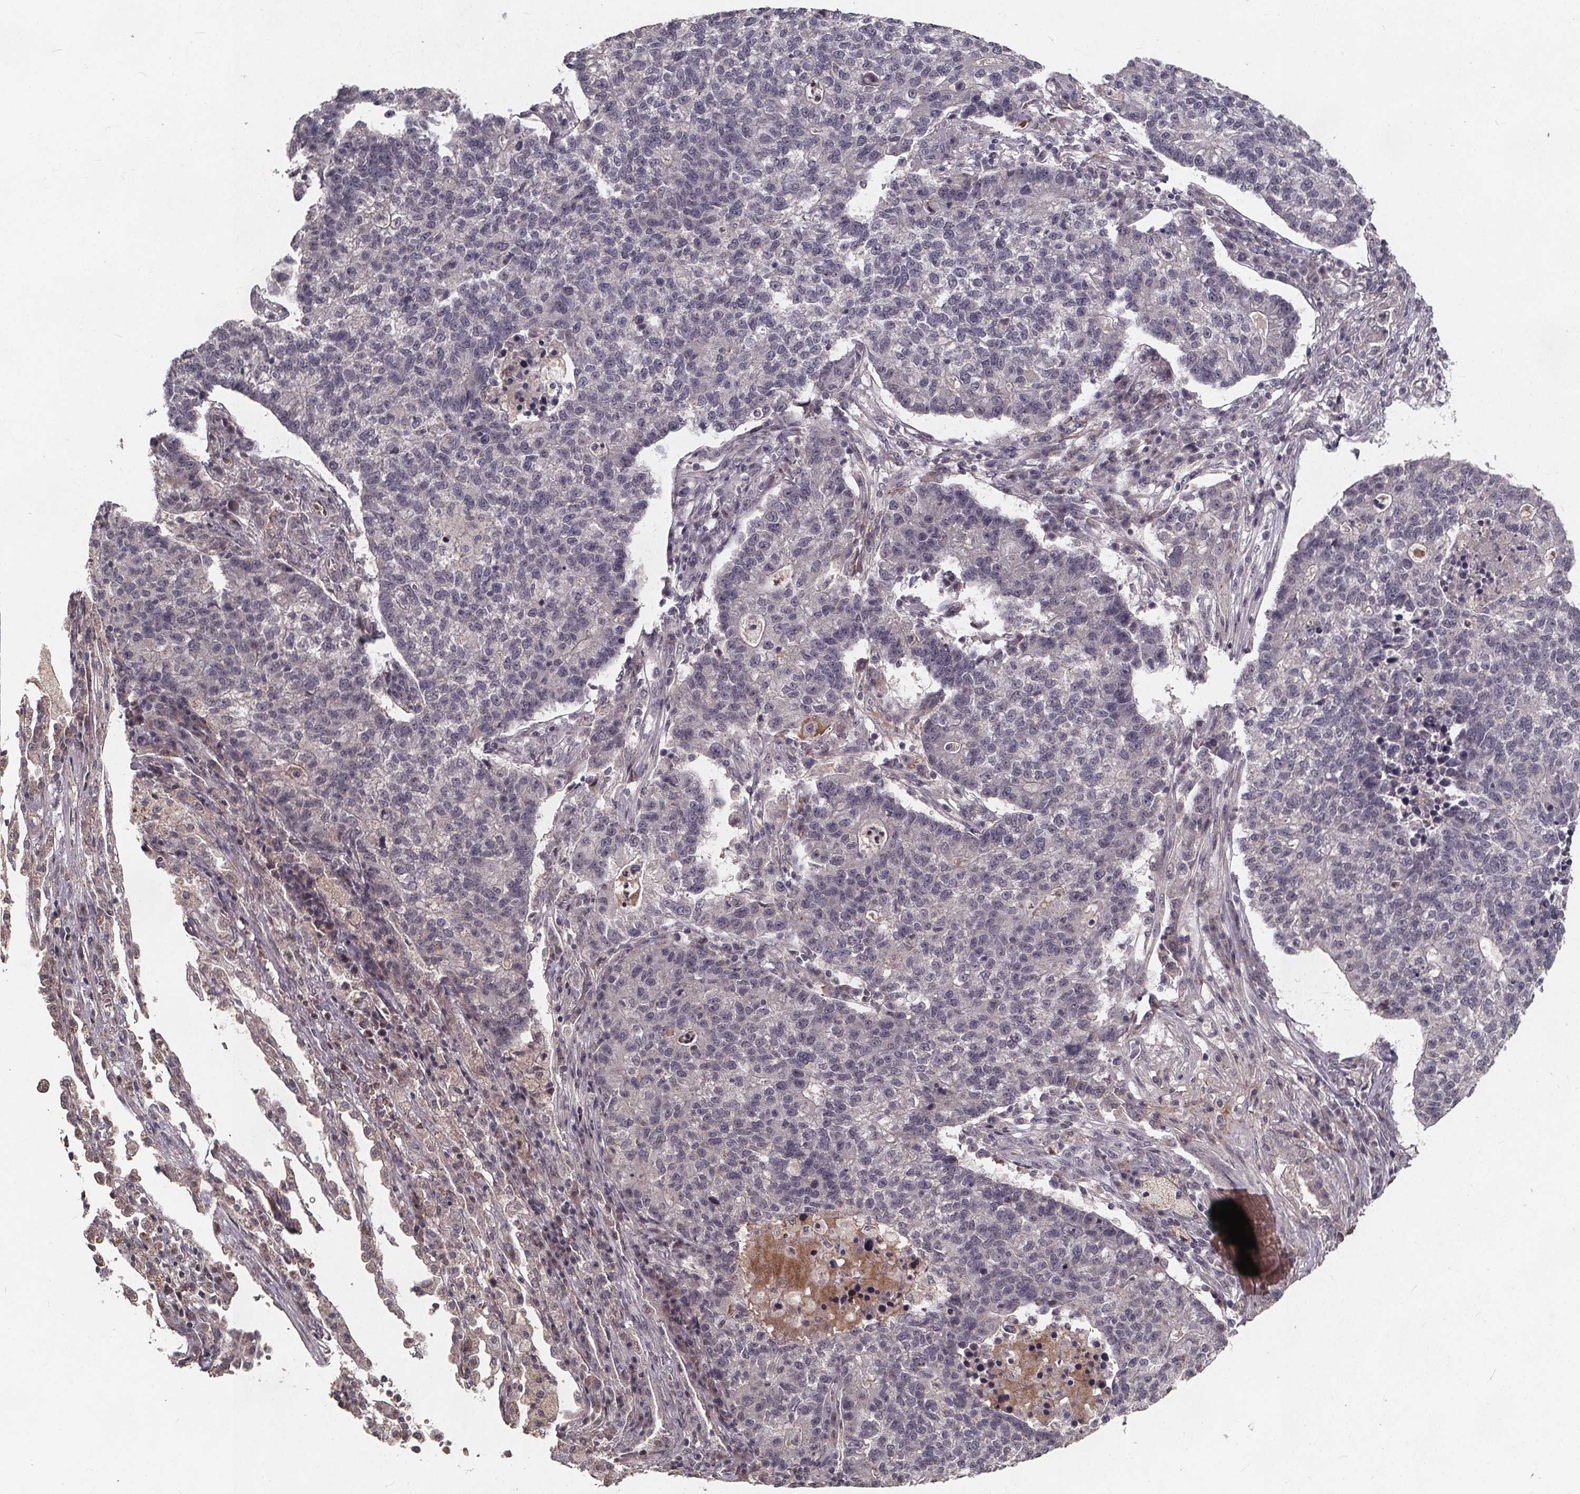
{"staining": {"intensity": "negative", "quantity": "none", "location": "none"}, "tissue": "lung cancer", "cell_type": "Tumor cells", "image_type": "cancer", "snomed": [{"axis": "morphology", "description": "Adenocarcinoma, NOS"}, {"axis": "topography", "description": "Lung"}], "caption": "This is a image of immunohistochemistry (IHC) staining of lung cancer (adenocarcinoma), which shows no positivity in tumor cells.", "gene": "GPX3", "patient": {"sex": "male", "age": 57}}